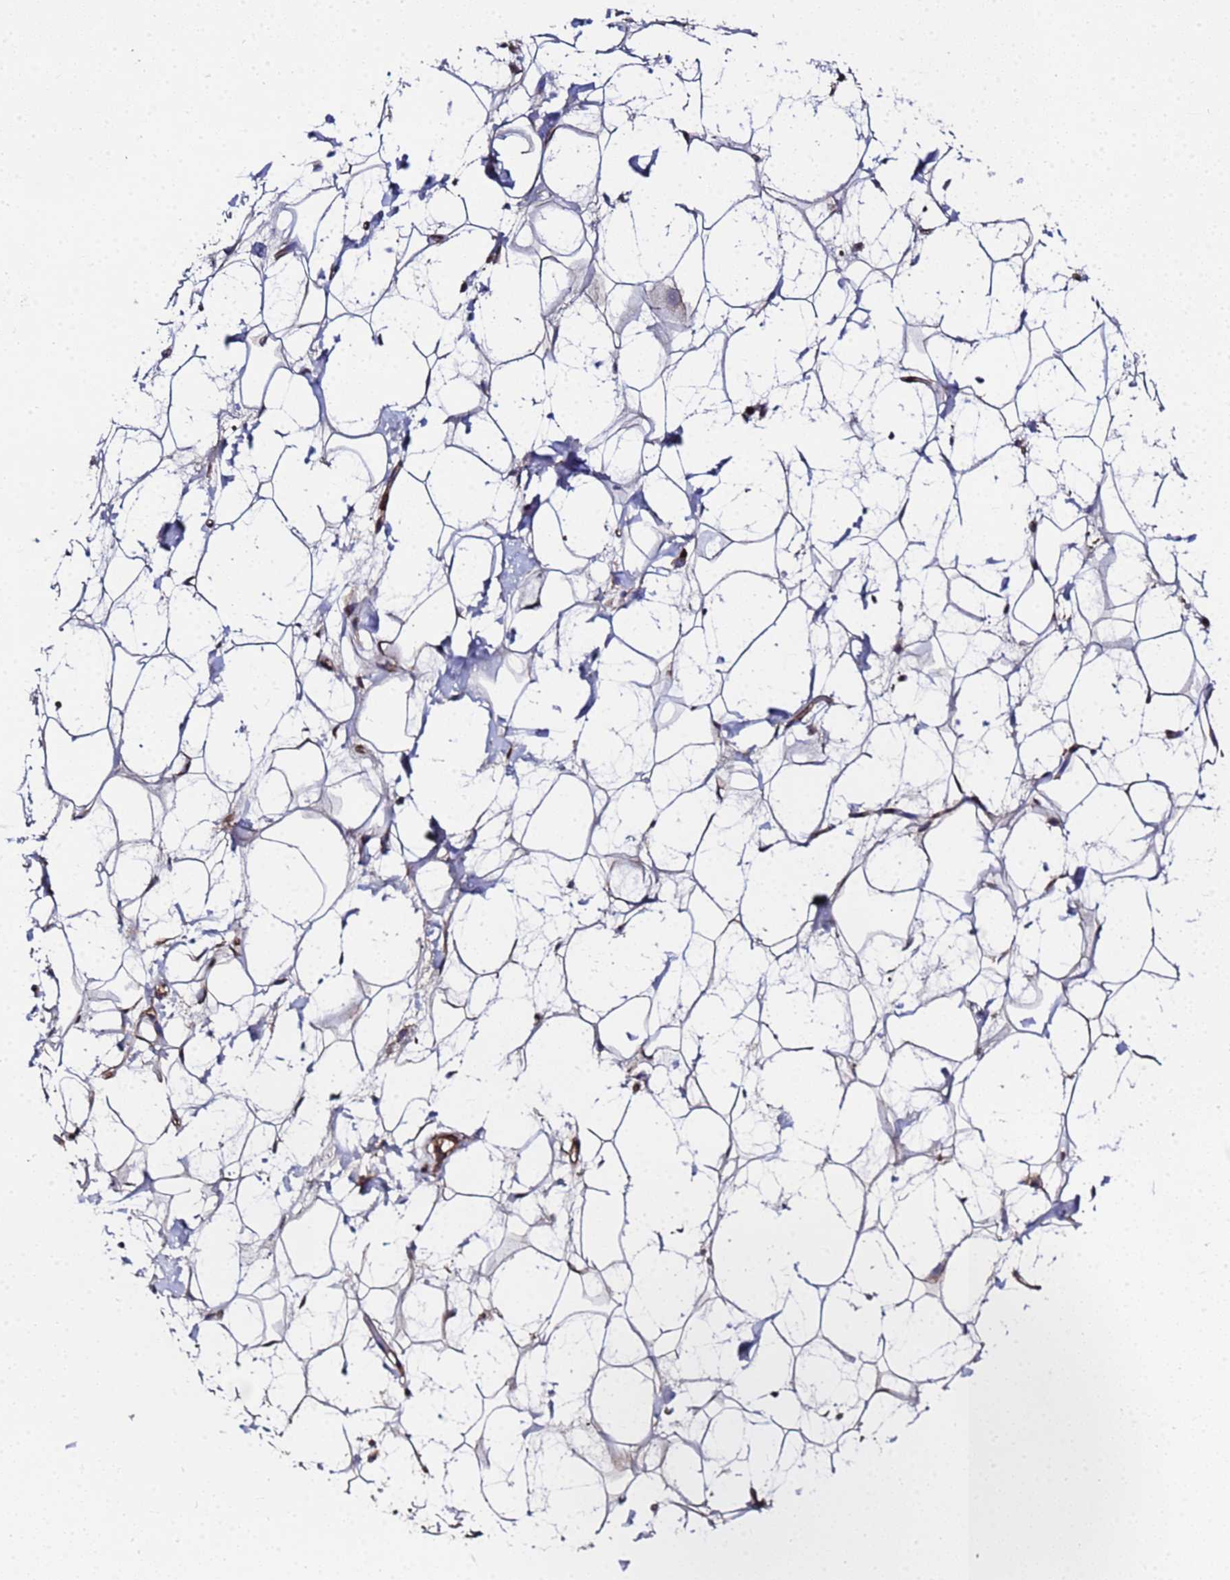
{"staining": {"intensity": "moderate", "quantity": ">75%", "location": "cytoplasmic/membranous"}, "tissue": "adipose tissue", "cell_type": "Adipocytes", "image_type": "normal", "snomed": [{"axis": "morphology", "description": "Normal tissue, NOS"}, {"axis": "topography", "description": "Breast"}], "caption": "Immunohistochemical staining of benign adipose tissue exhibits >75% levels of moderate cytoplasmic/membranous protein staining in about >75% of adipocytes. Using DAB (3,3'-diaminobenzidine) (brown) and hematoxylin (blue) stains, captured at high magnification using brightfield microscopy.", "gene": "MOCS1", "patient": {"sex": "female", "age": 26}}